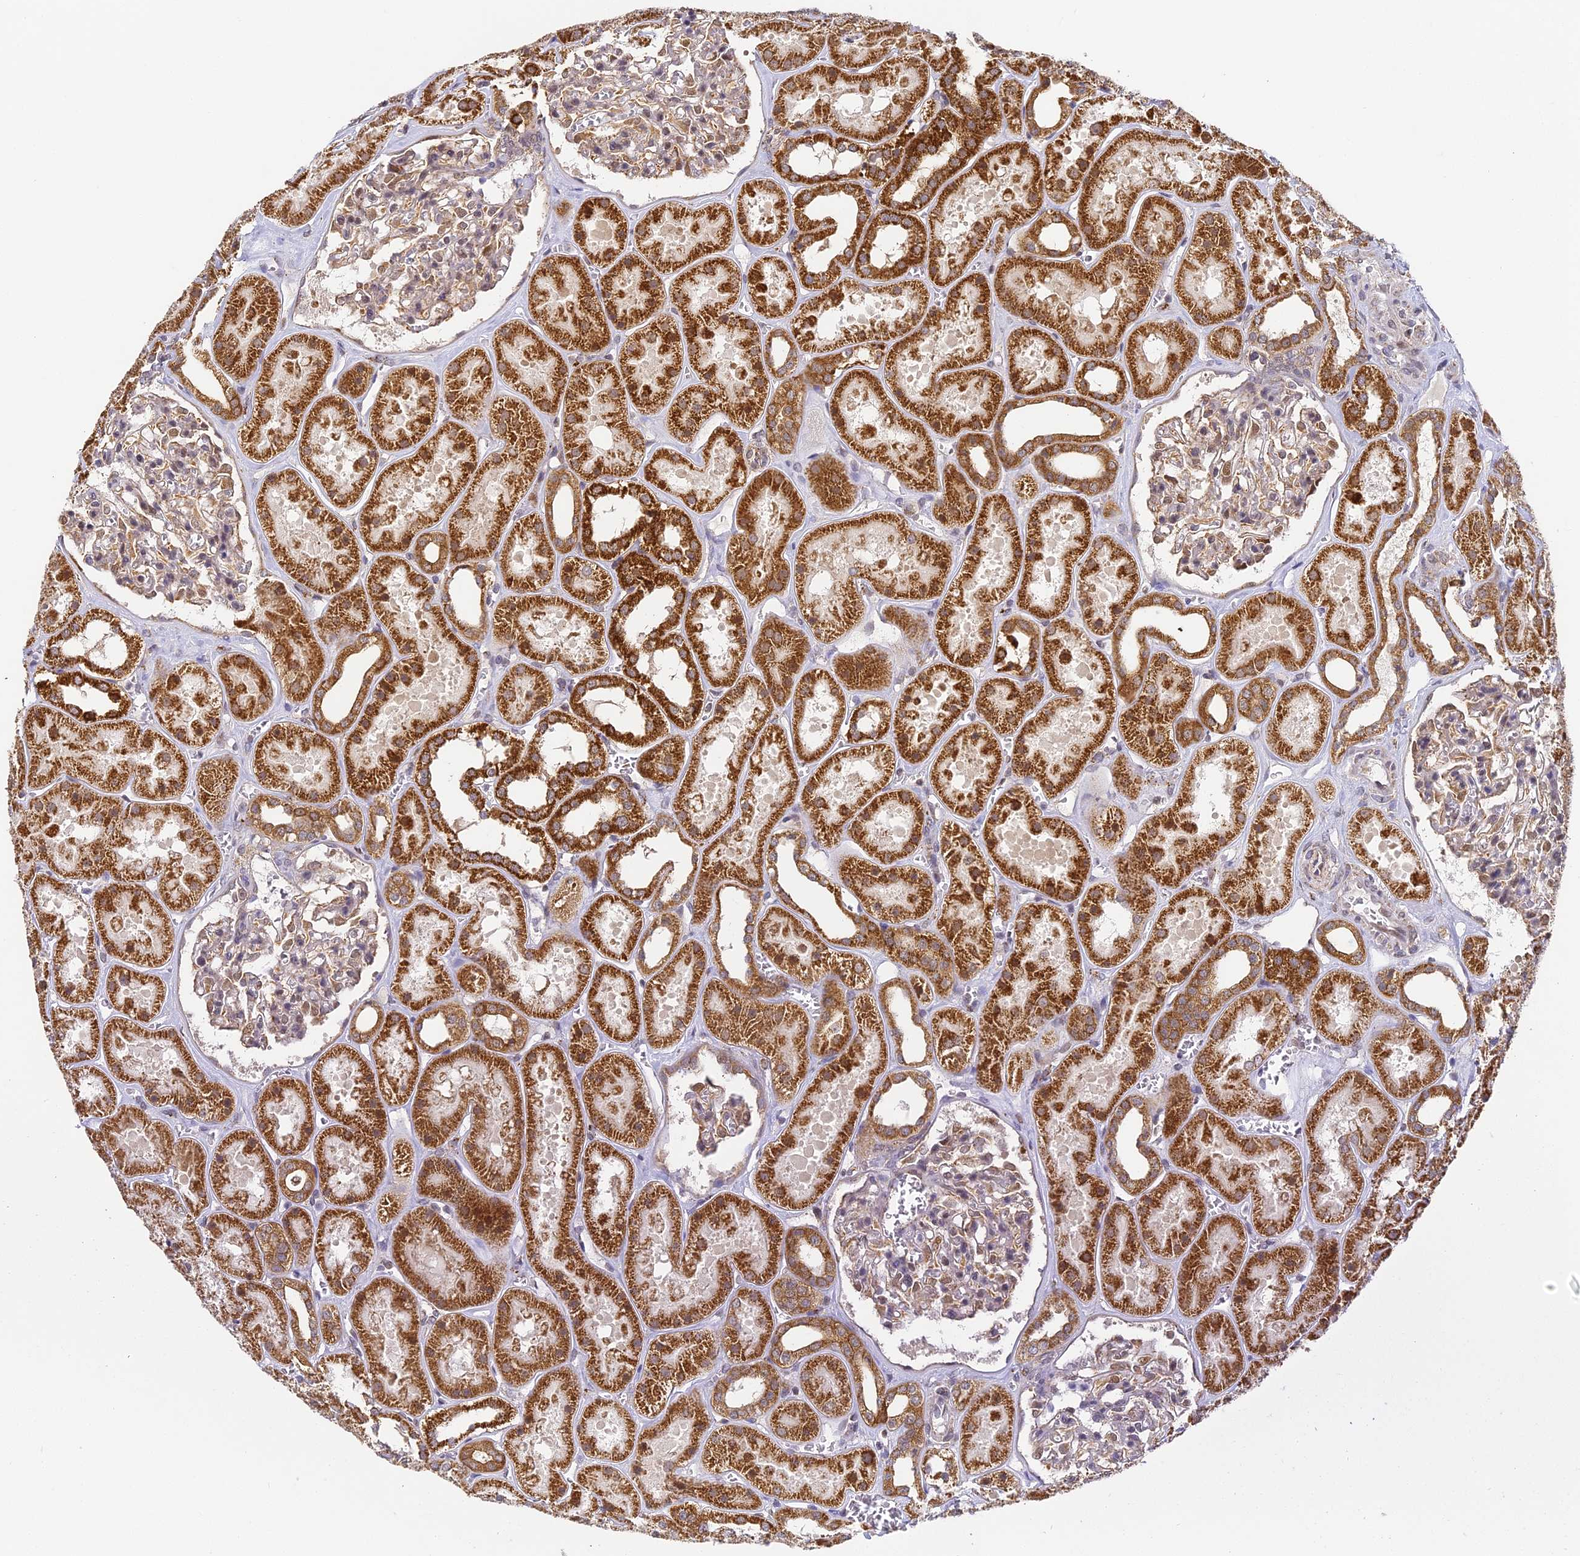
{"staining": {"intensity": "moderate", "quantity": "<25%", "location": "cytoplasmic/membranous,nuclear"}, "tissue": "kidney", "cell_type": "Cells in glomeruli", "image_type": "normal", "snomed": [{"axis": "morphology", "description": "Normal tissue, NOS"}, {"axis": "topography", "description": "Kidney"}], "caption": "An immunohistochemistry micrograph of unremarkable tissue is shown. Protein staining in brown highlights moderate cytoplasmic/membranous,nuclear positivity in kidney within cells in glomeruli. (brown staining indicates protein expression, while blue staining denotes nuclei).", "gene": "DNAAF10", "patient": {"sex": "female", "age": 41}}